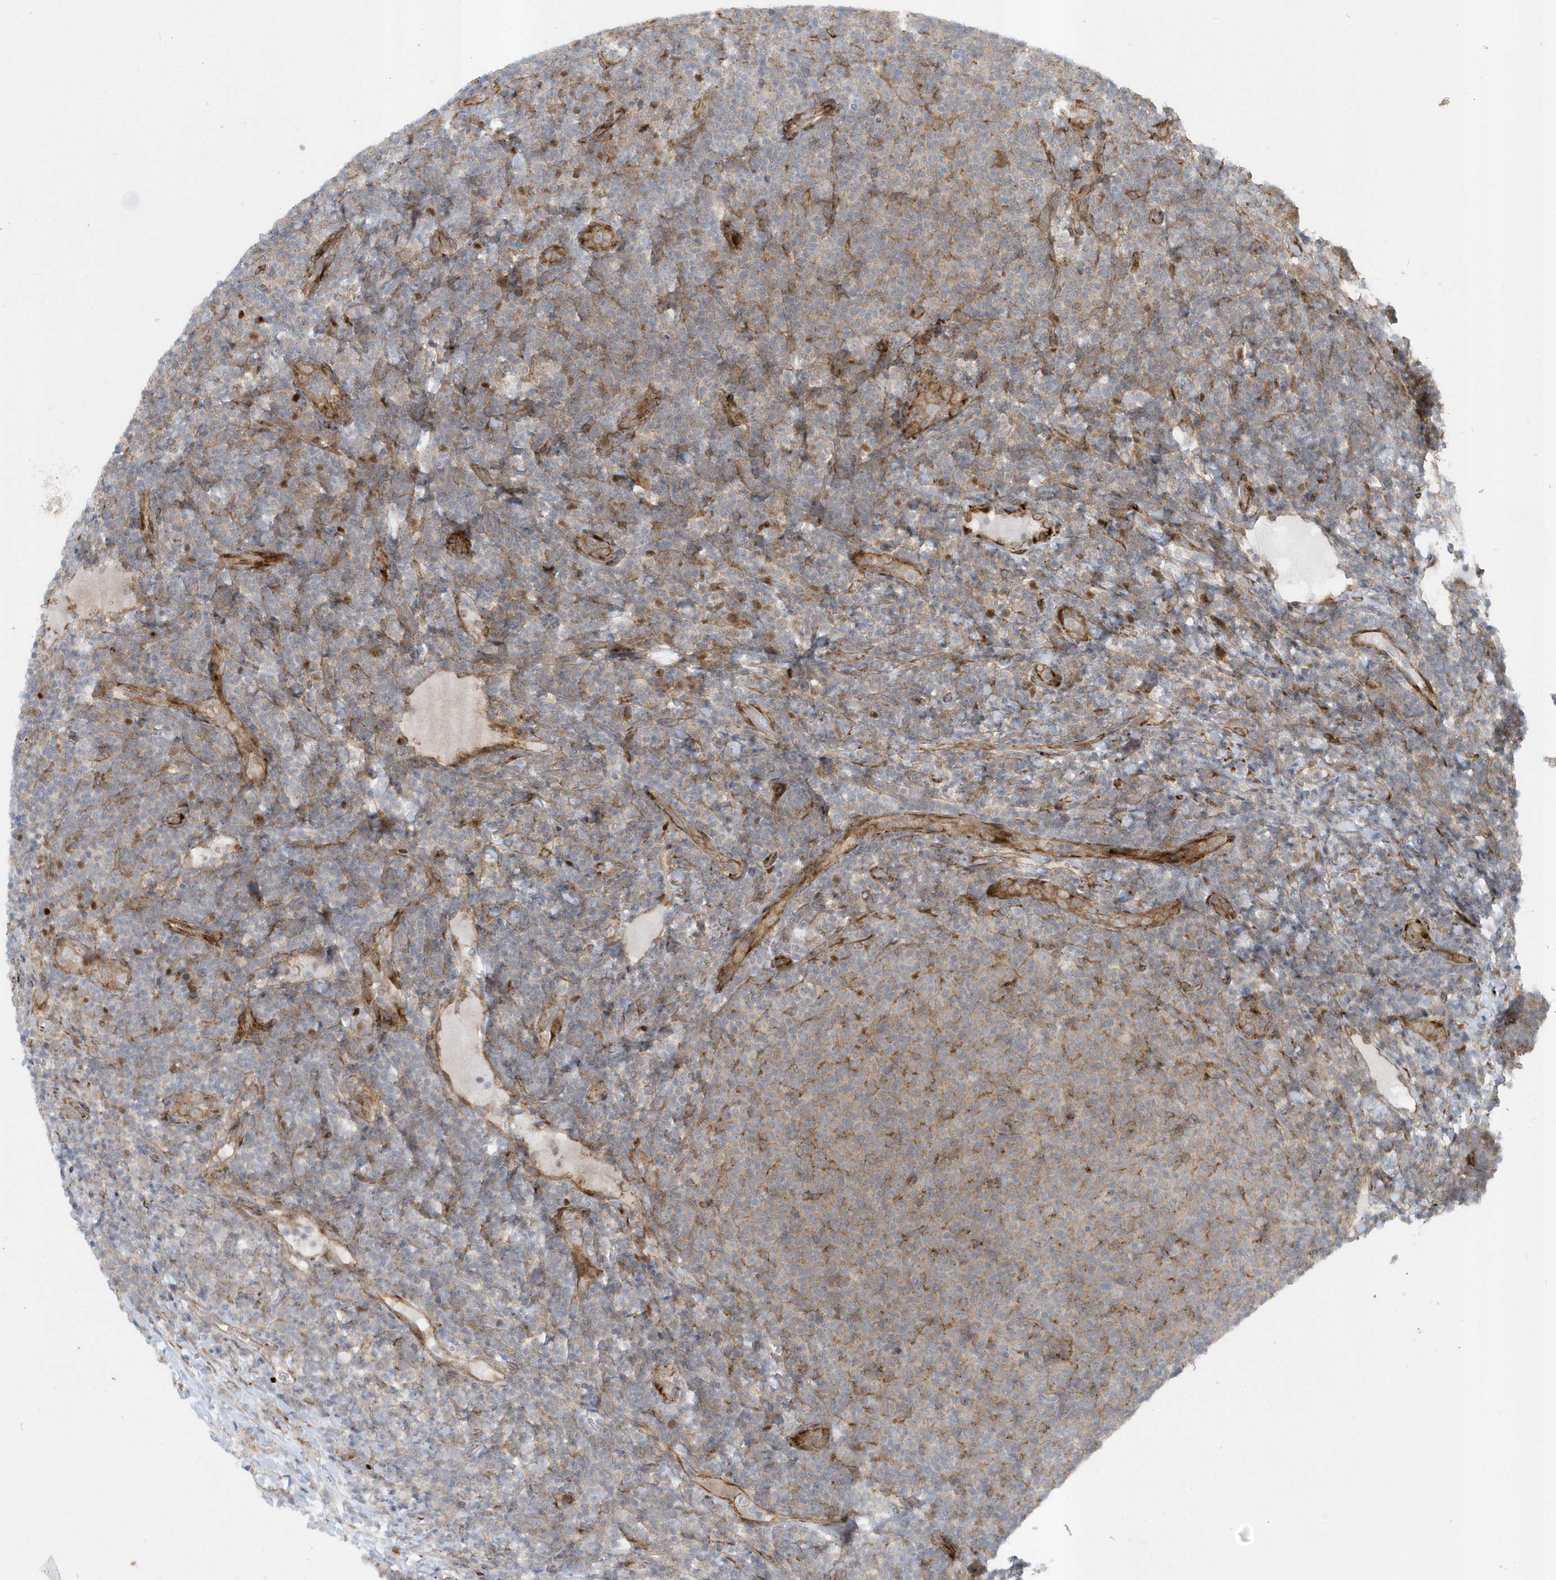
{"staining": {"intensity": "weak", "quantity": "25%-75%", "location": "cytoplasmic/membranous"}, "tissue": "lymphoma", "cell_type": "Tumor cells", "image_type": "cancer", "snomed": [{"axis": "morphology", "description": "Malignant lymphoma, non-Hodgkin's type, Low grade"}, {"axis": "topography", "description": "Lymph node"}], "caption": "A micrograph of human lymphoma stained for a protein displays weak cytoplasmic/membranous brown staining in tumor cells.", "gene": "FAM98A", "patient": {"sex": "male", "age": 66}}